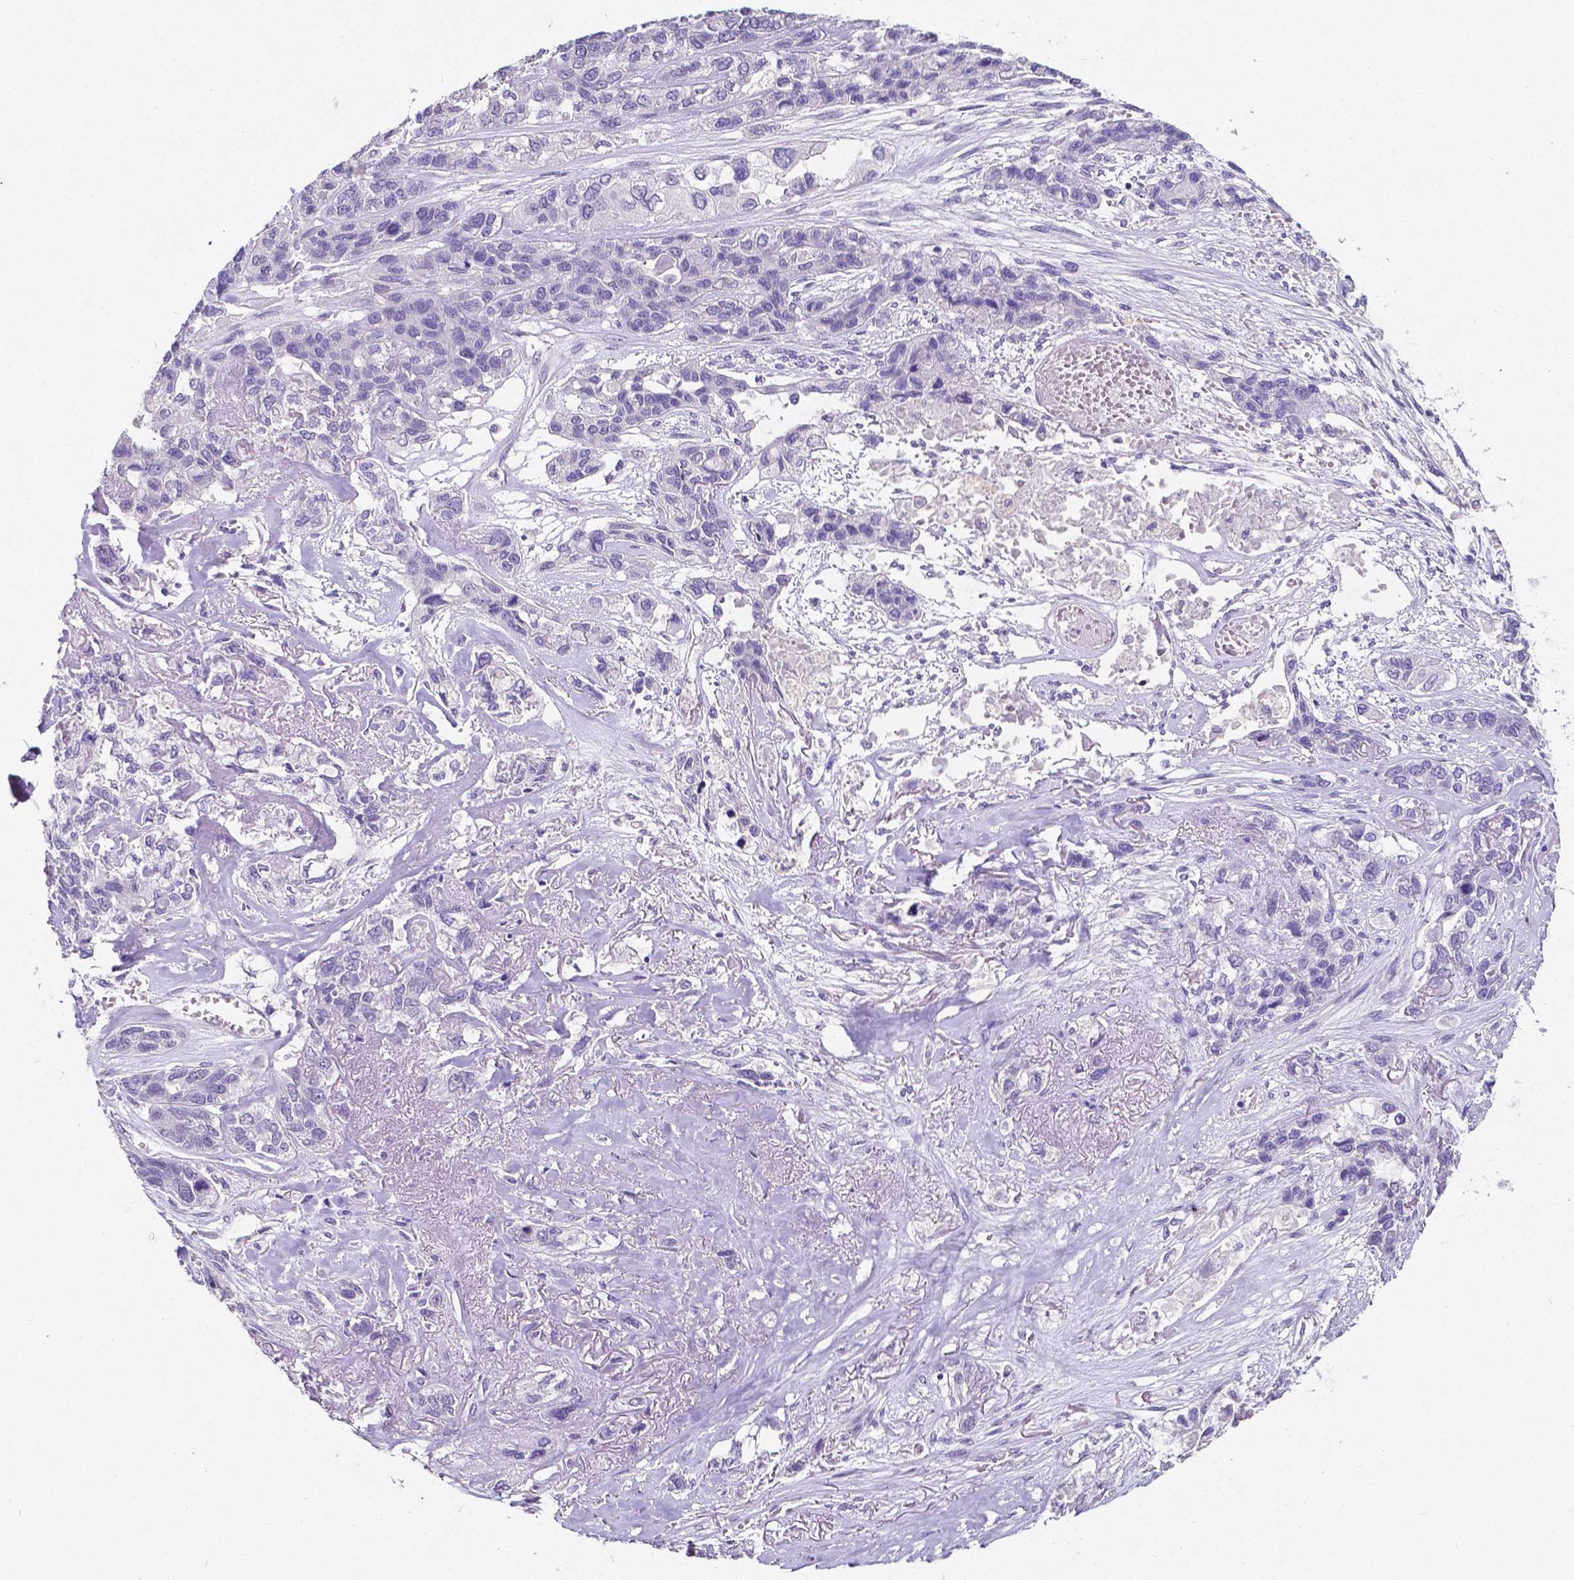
{"staining": {"intensity": "negative", "quantity": "none", "location": "none"}, "tissue": "lung cancer", "cell_type": "Tumor cells", "image_type": "cancer", "snomed": [{"axis": "morphology", "description": "Squamous cell carcinoma, NOS"}, {"axis": "topography", "description": "Lung"}], "caption": "Human squamous cell carcinoma (lung) stained for a protein using immunohistochemistry exhibits no positivity in tumor cells.", "gene": "SATB2", "patient": {"sex": "female", "age": 70}}